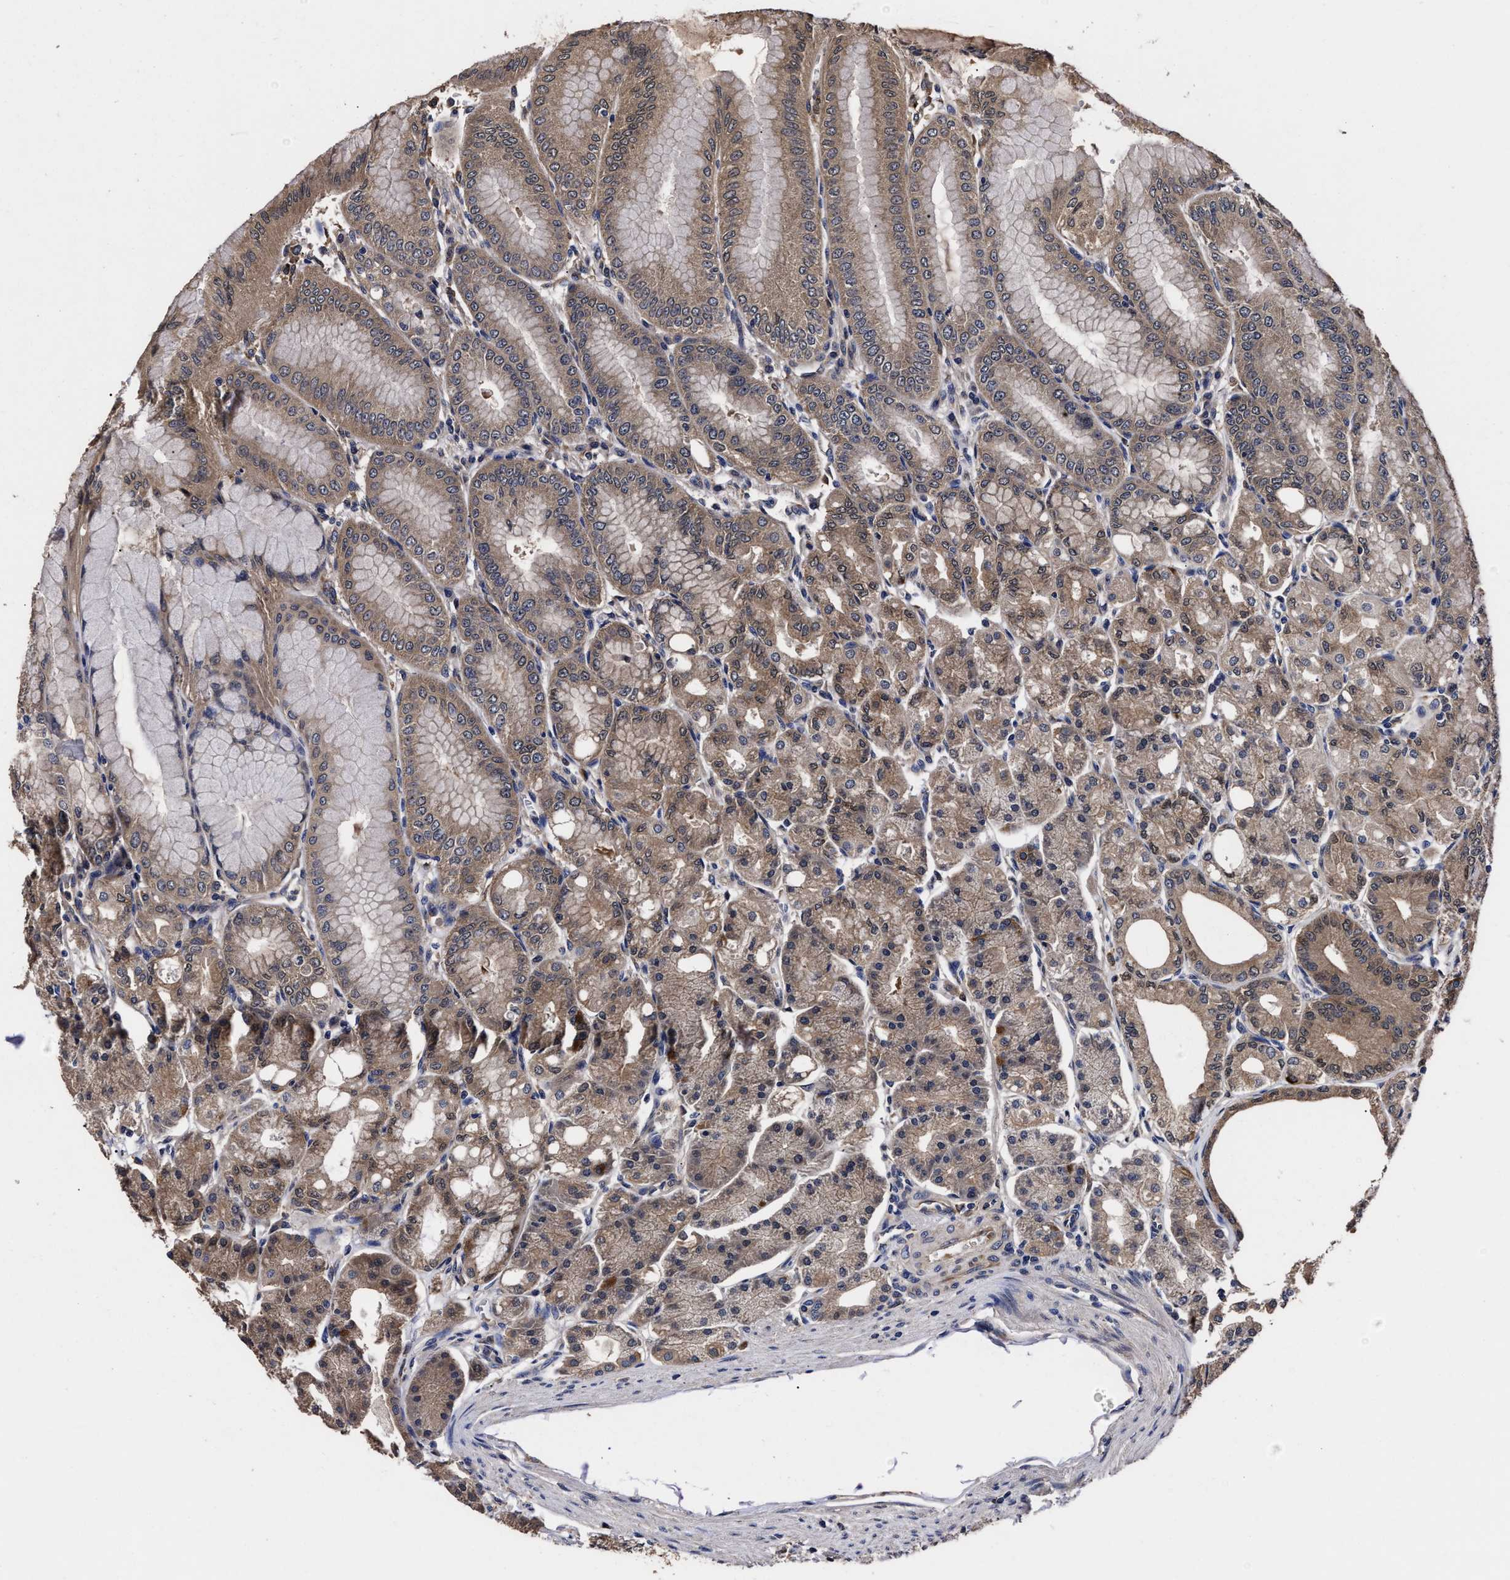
{"staining": {"intensity": "moderate", "quantity": ">75%", "location": "cytoplasmic/membranous"}, "tissue": "stomach", "cell_type": "Glandular cells", "image_type": "normal", "snomed": [{"axis": "morphology", "description": "Normal tissue, NOS"}, {"axis": "topography", "description": "Stomach, lower"}], "caption": "Approximately >75% of glandular cells in benign human stomach exhibit moderate cytoplasmic/membranous protein staining as visualized by brown immunohistochemical staining.", "gene": "SOCS5", "patient": {"sex": "male", "age": 71}}